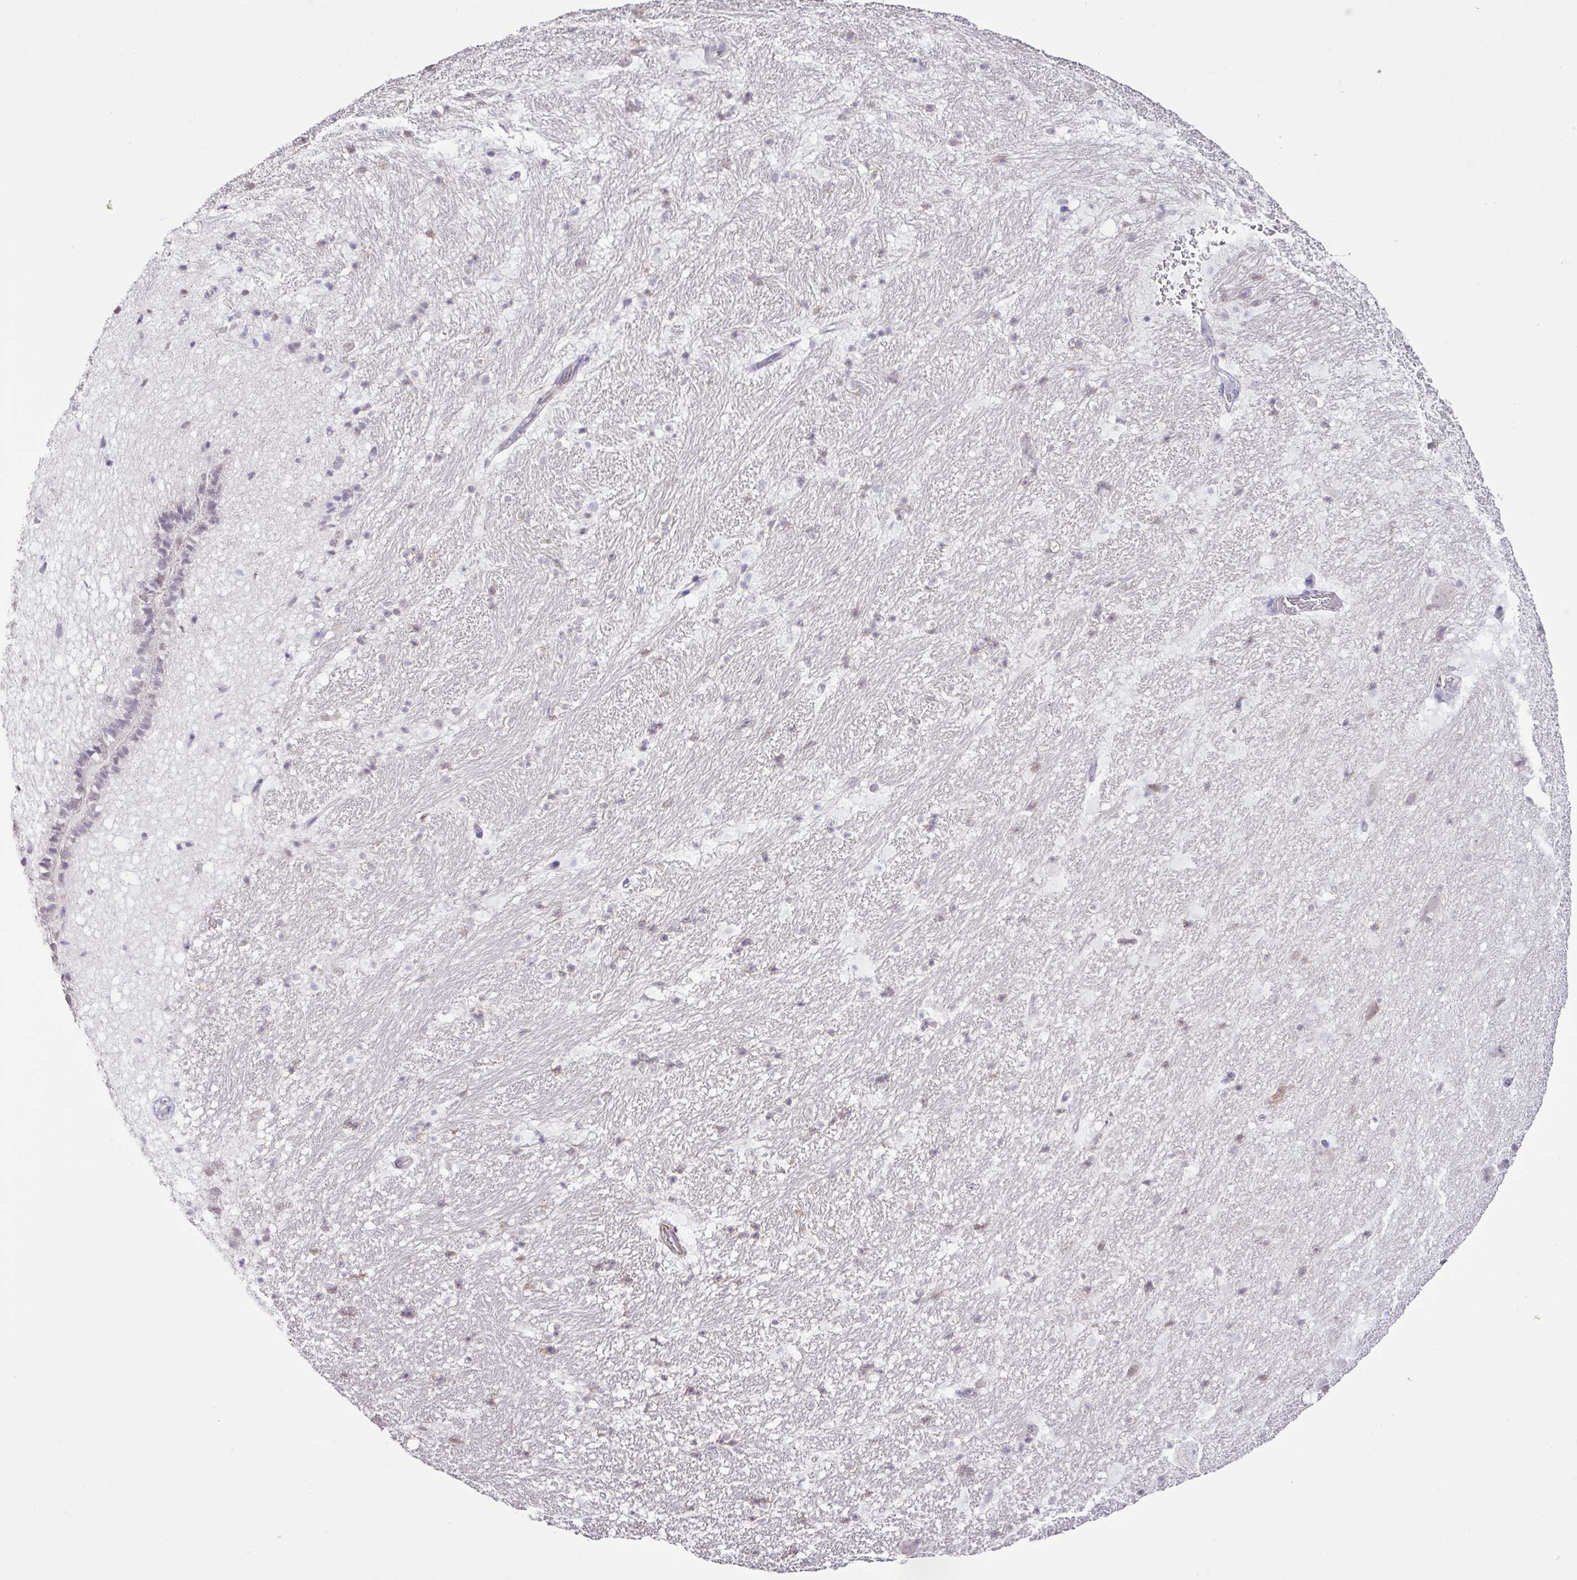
{"staining": {"intensity": "negative", "quantity": "none", "location": "none"}, "tissue": "hippocampus", "cell_type": "Glial cells", "image_type": "normal", "snomed": [{"axis": "morphology", "description": "Normal tissue, NOS"}, {"axis": "topography", "description": "Hippocampus"}], "caption": "Protein analysis of benign hippocampus displays no significant staining in glial cells.", "gene": "DIP2A", "patient": {"sex": "male", "age": 37}}